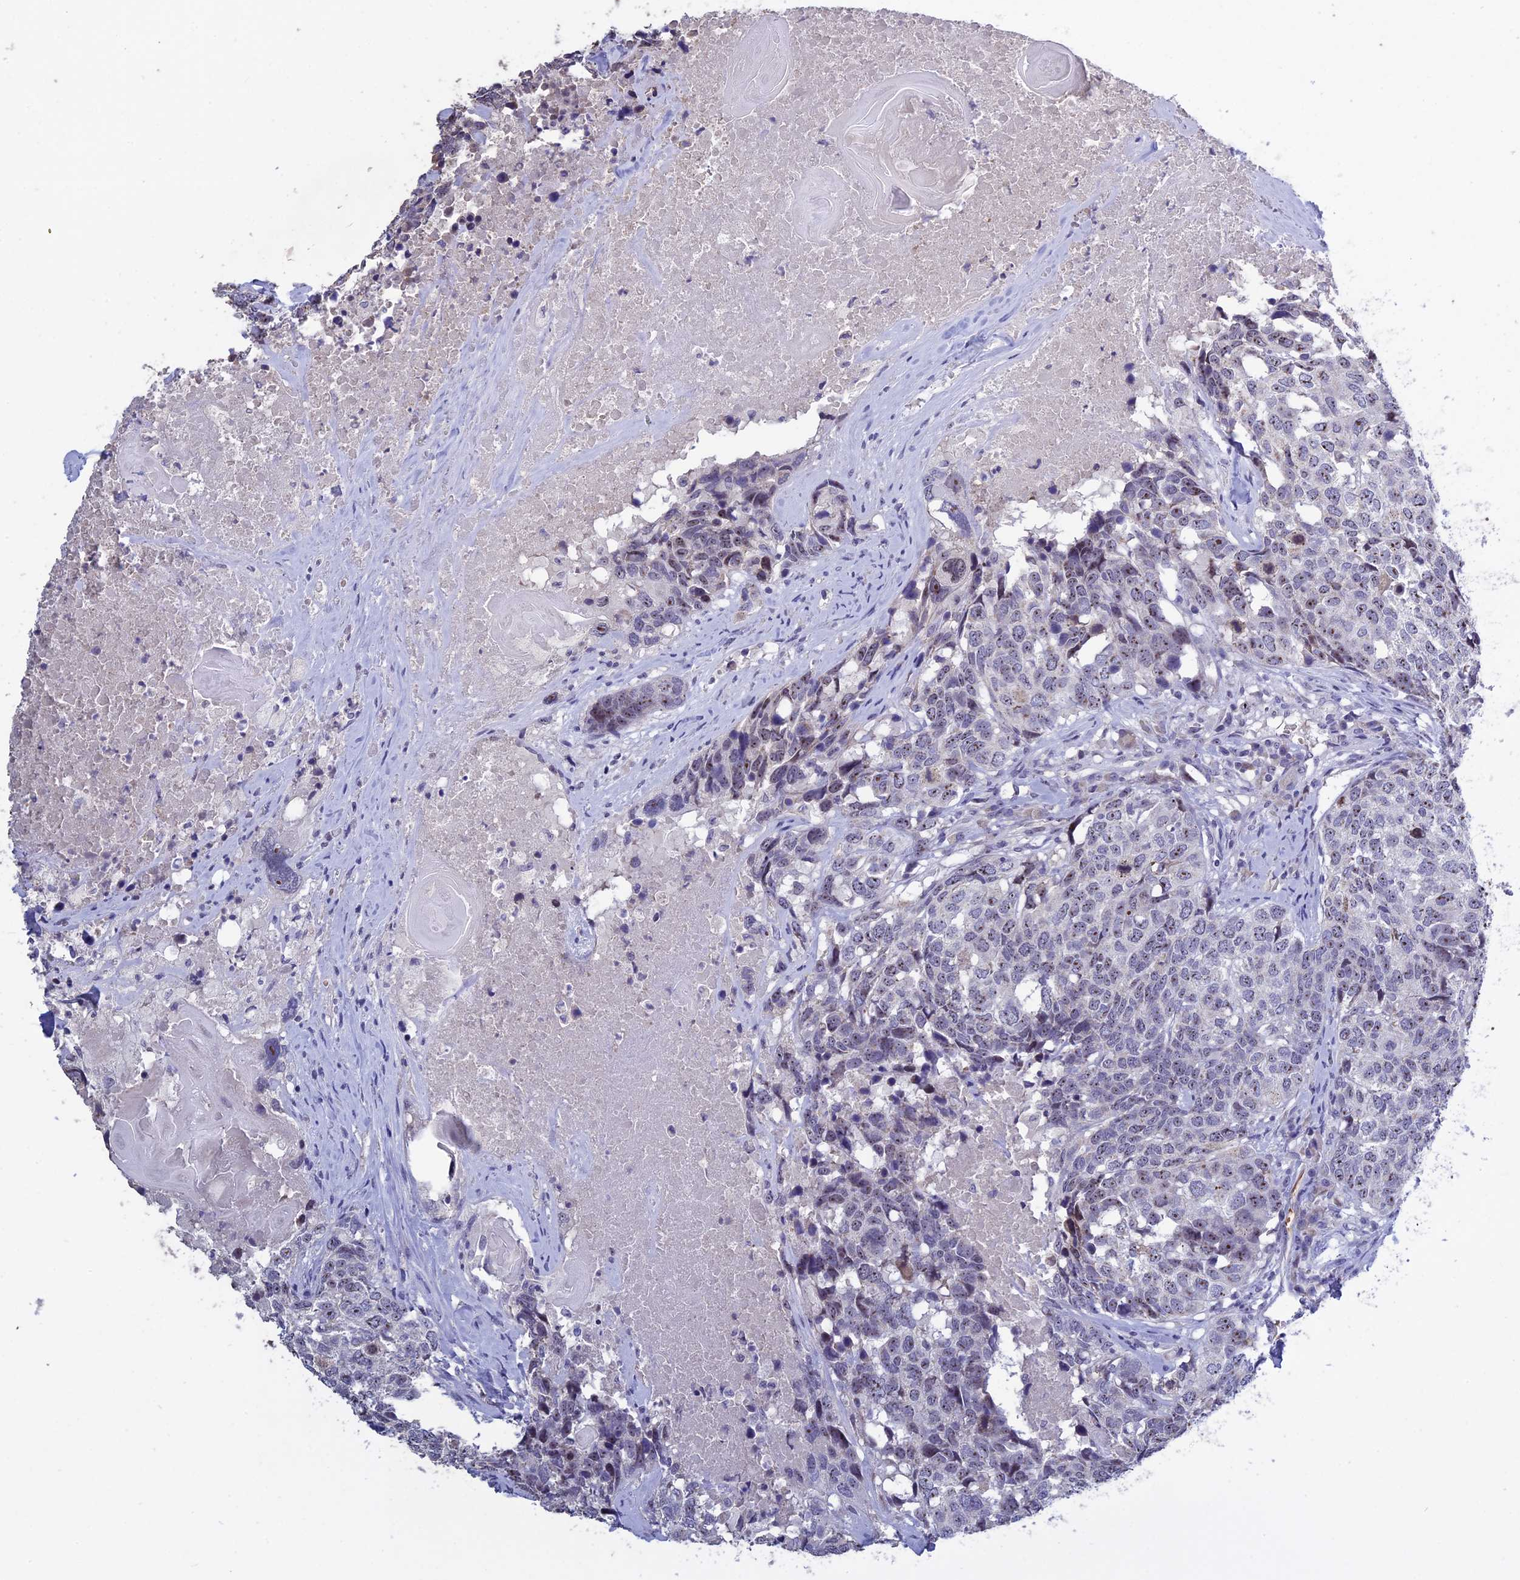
{"staining": {"intensity": "weak", "quantity": "<25%", "location": "nuclear"}, "tissue": "head and neck cancer", "cell_type": "Tumor cells", "image_type": "cancer", "snomed": [{"axis": "morphology", "description": "Squamous cell carcinoma, NOS"}, {"axis": "topography", "description": "Head-Neck"}], "caption": "IHC of head and neck cancer shows no staining in tumor cells. (Stains: DAB immunohistochemistry (IHC) with hematoxylin counter stain, Microscopy: brightfield microscopy at high magnification).", "gene": "KNOP1", "patient": {"sex": "male", "age": 66}}